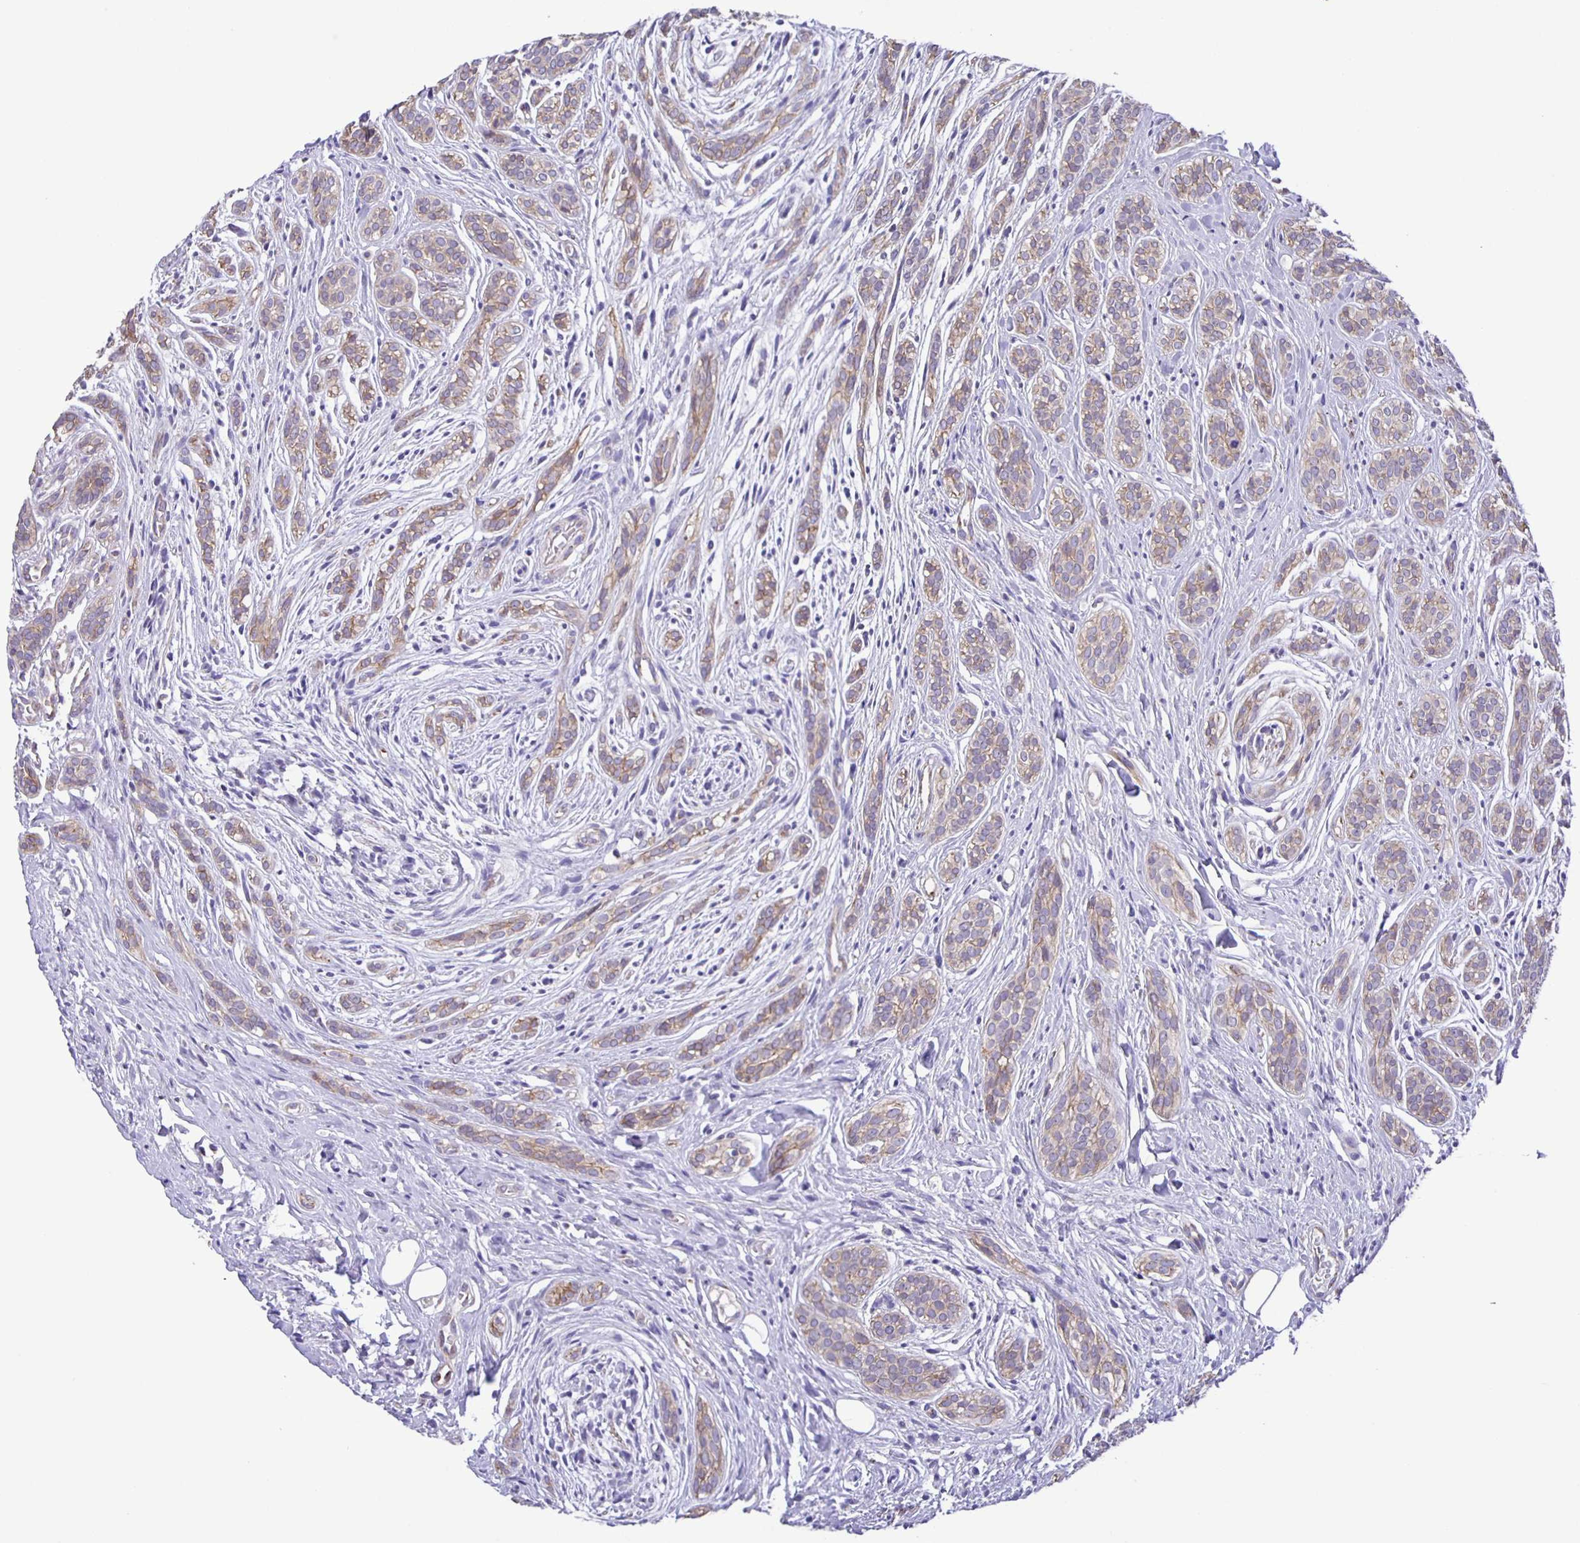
{"staining": {"intensity": "weak", "quantity": "25%-75%", "location": "cytoplasmic/membranous"}, "tissue": "head and neck cancer", "cell_type": "Tumor cells", "image_type": "cancer", "snomed": [{"axis": "morphology", "description": "Adenocarcinoma, NOS"}, {"axis": "topography", "description": "Head-Neck"}], "caption": "IHC micrograph of human head and neck cancer stained for a protein (brown), which shows low levels of weak cytoplasmic/membranous positivity in approximately 25%-75% of tumor cells.", "gene": "JMJD4", "patient": {"sex": "female", "age": 57}}